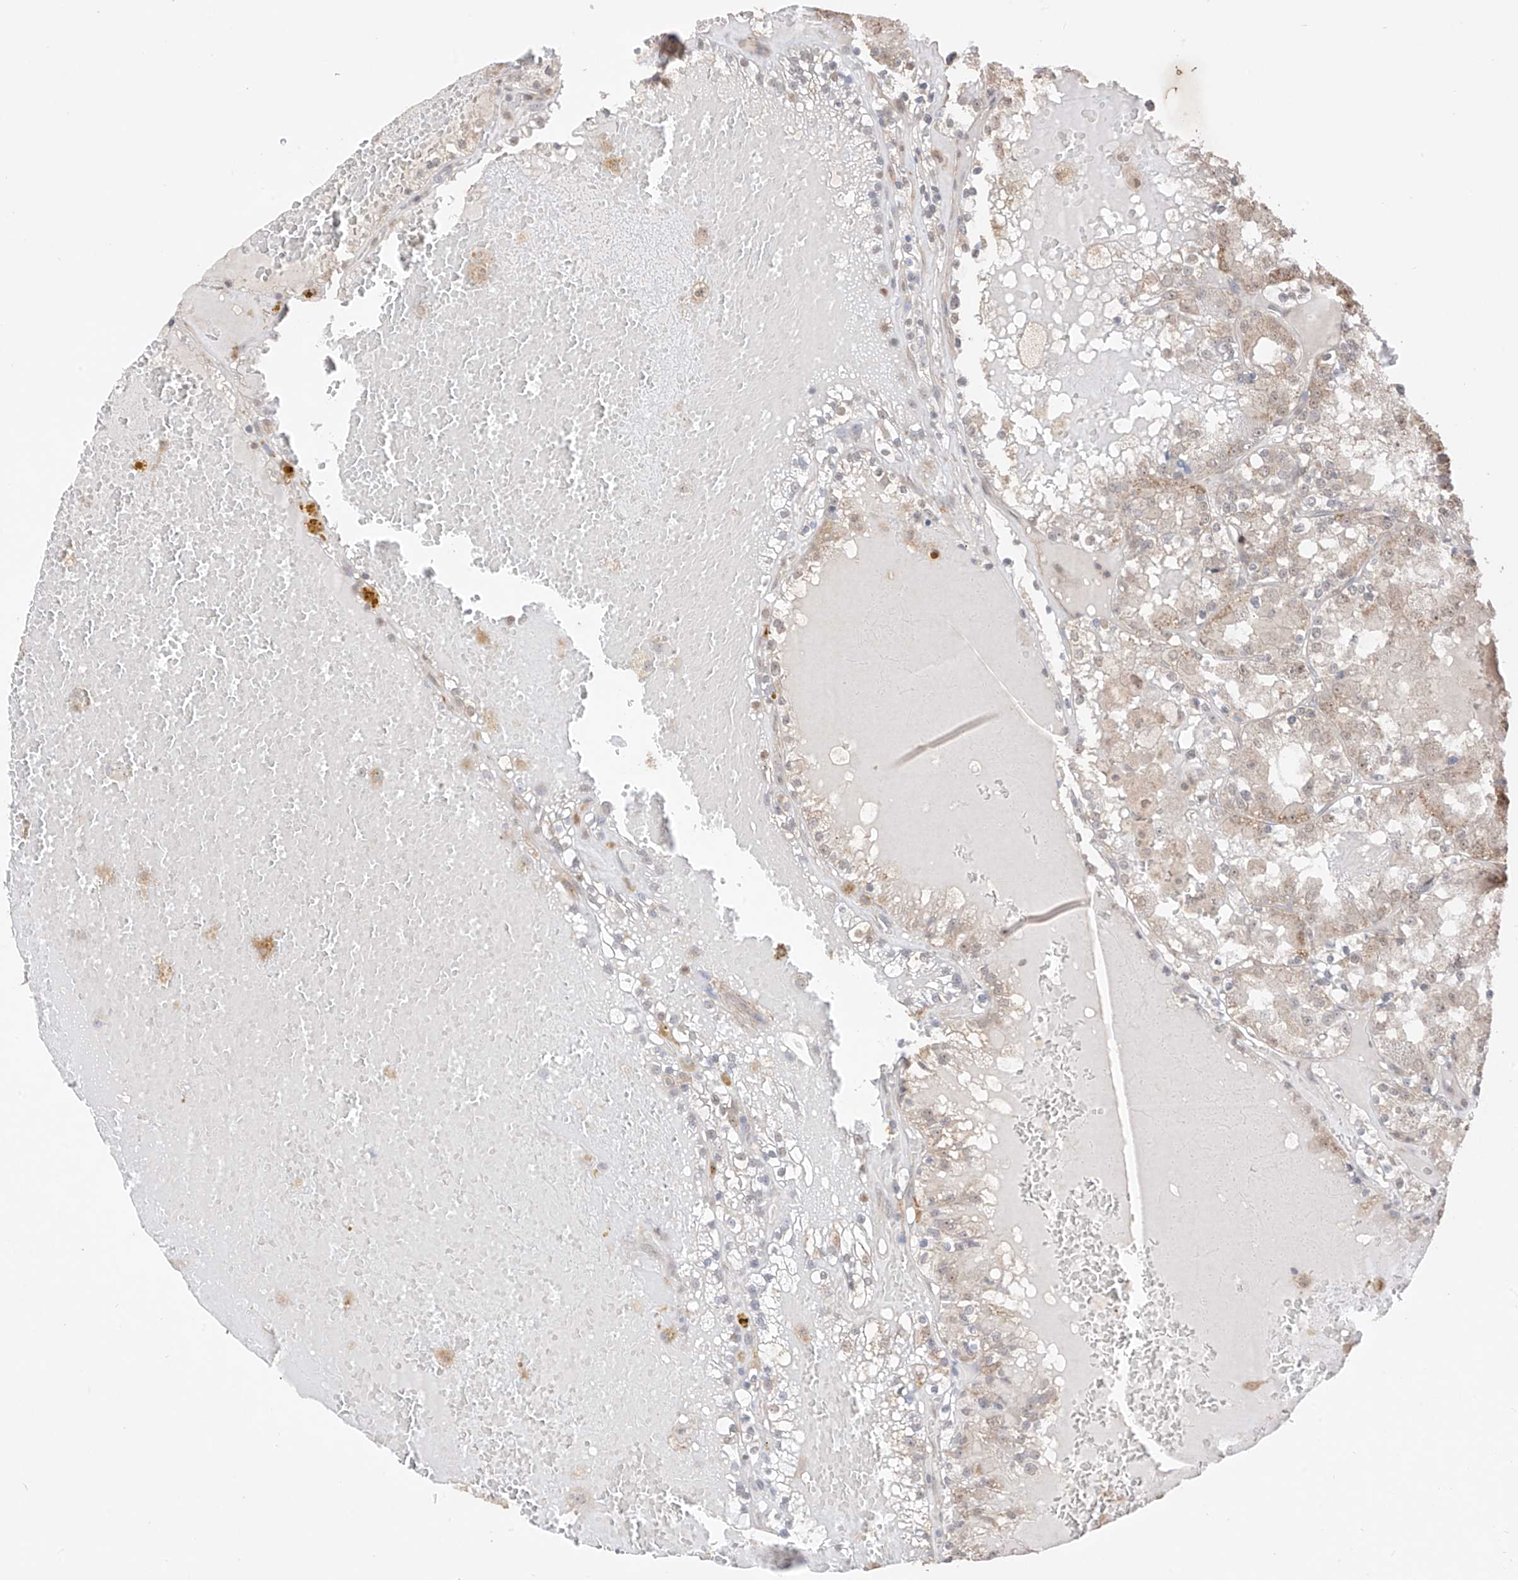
{"staining": {"intensity": "weak", "quantity": "<25%", "location": "cytoplasmic/membranous"}, "tissue": "renal cancer", "cell_type": "Tumor cells", "image_type": "cancer", "snomed": [{"axis": "morphology", "description": "Adenocarcinoma, NOS"}, {"axis": "topography", "description": "Kidney"}], "caption": "This photomicrograph is of adenocarcinoma (renal) stained with IHC to label a protein in brown with the nuclei are counter-stained blue. There is no expression in tumor cells.", "gene": "LATS1", "patient": {"sex": "female", "age": 56}}